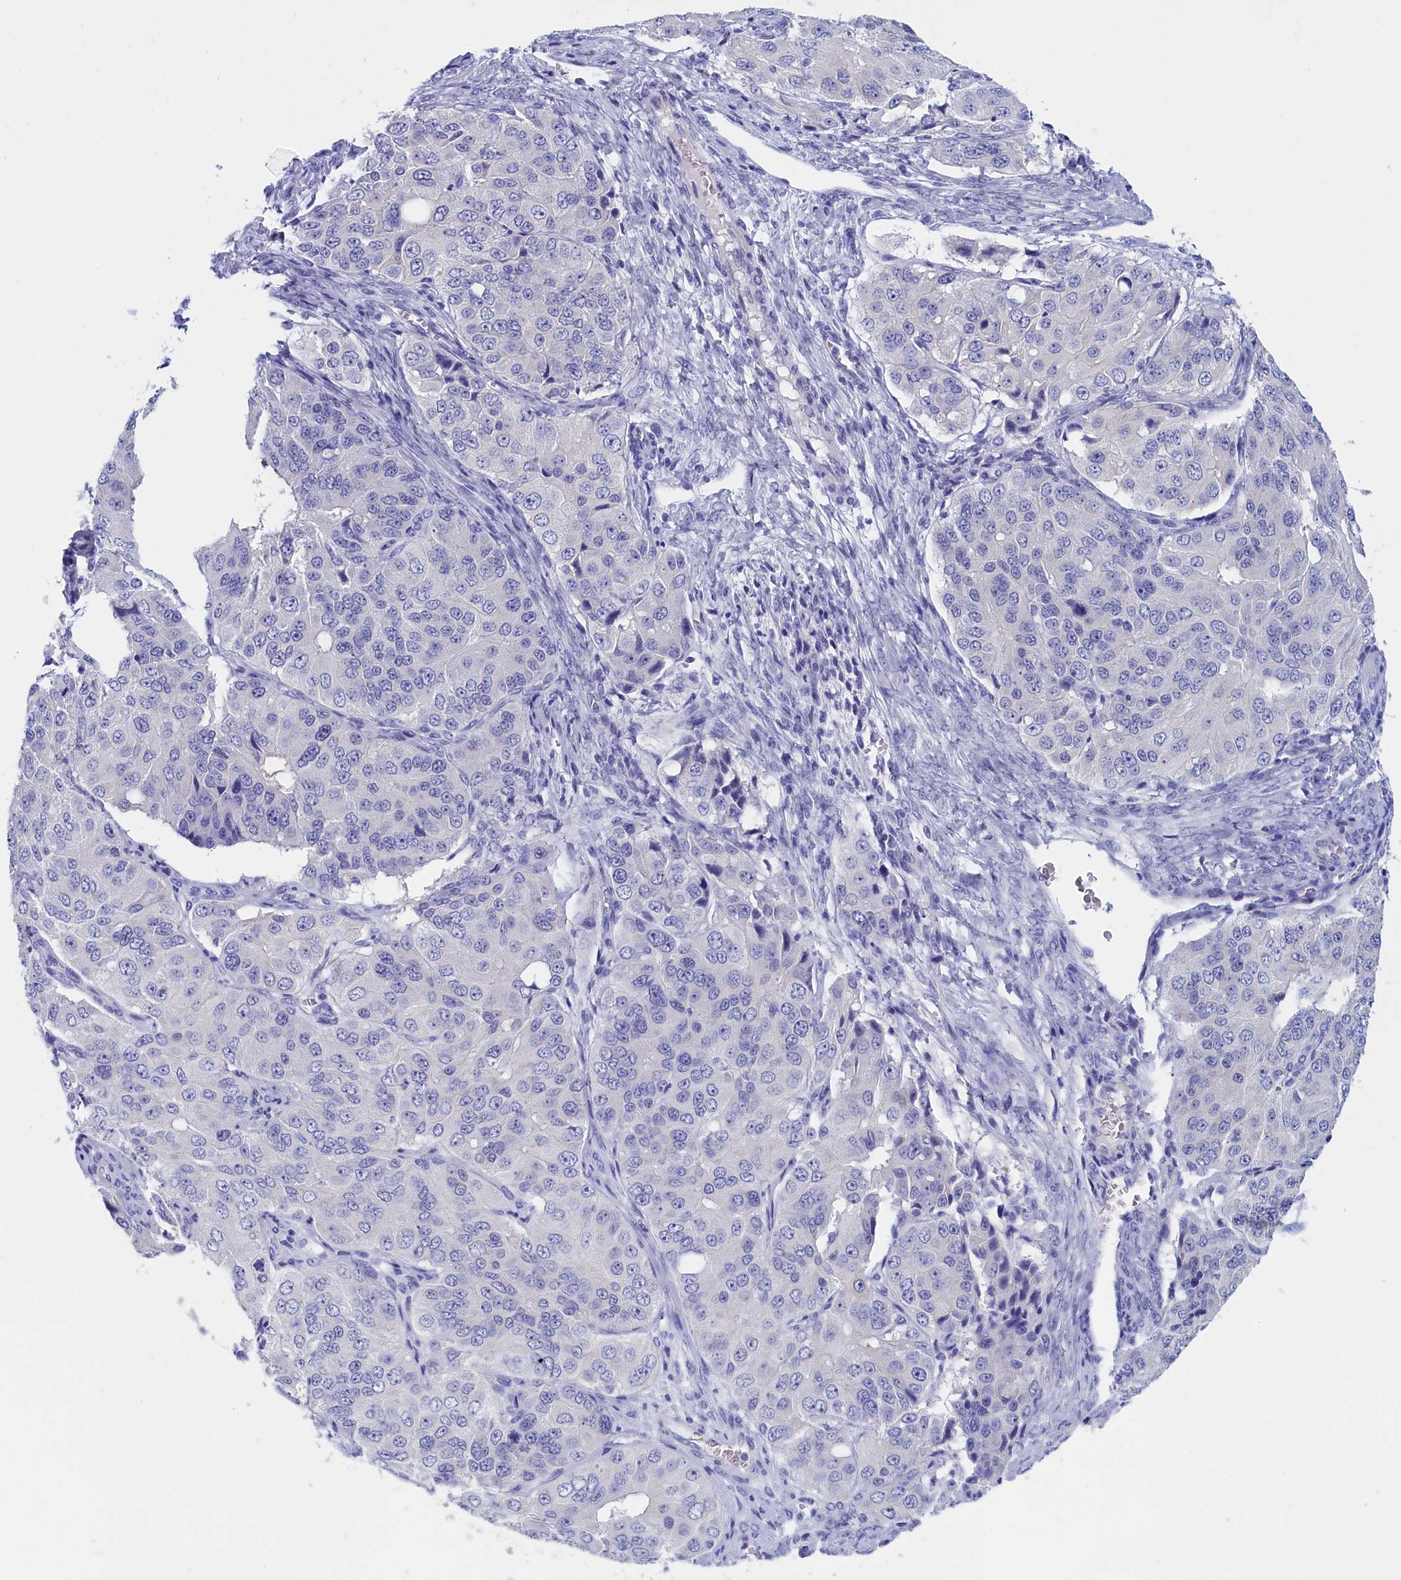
{"staining": {"intensity": "negative", "quantity": "none", "location": "none"}, "tissue": "ovarian cancer", "cell_type": "Tumor cells", "image_type": "cancer", "snomed": [{"axis": "morphology", "description": "Carcinoma, endometroid"}, {"axis": "topography", "description": "Ovary"}], "caption": "IHC of ovarian endometroid carcinoma exhibits no staining in tumor cells.", "gene": "ANKRD2", "patient": {"sex": "female", "age": 51}}